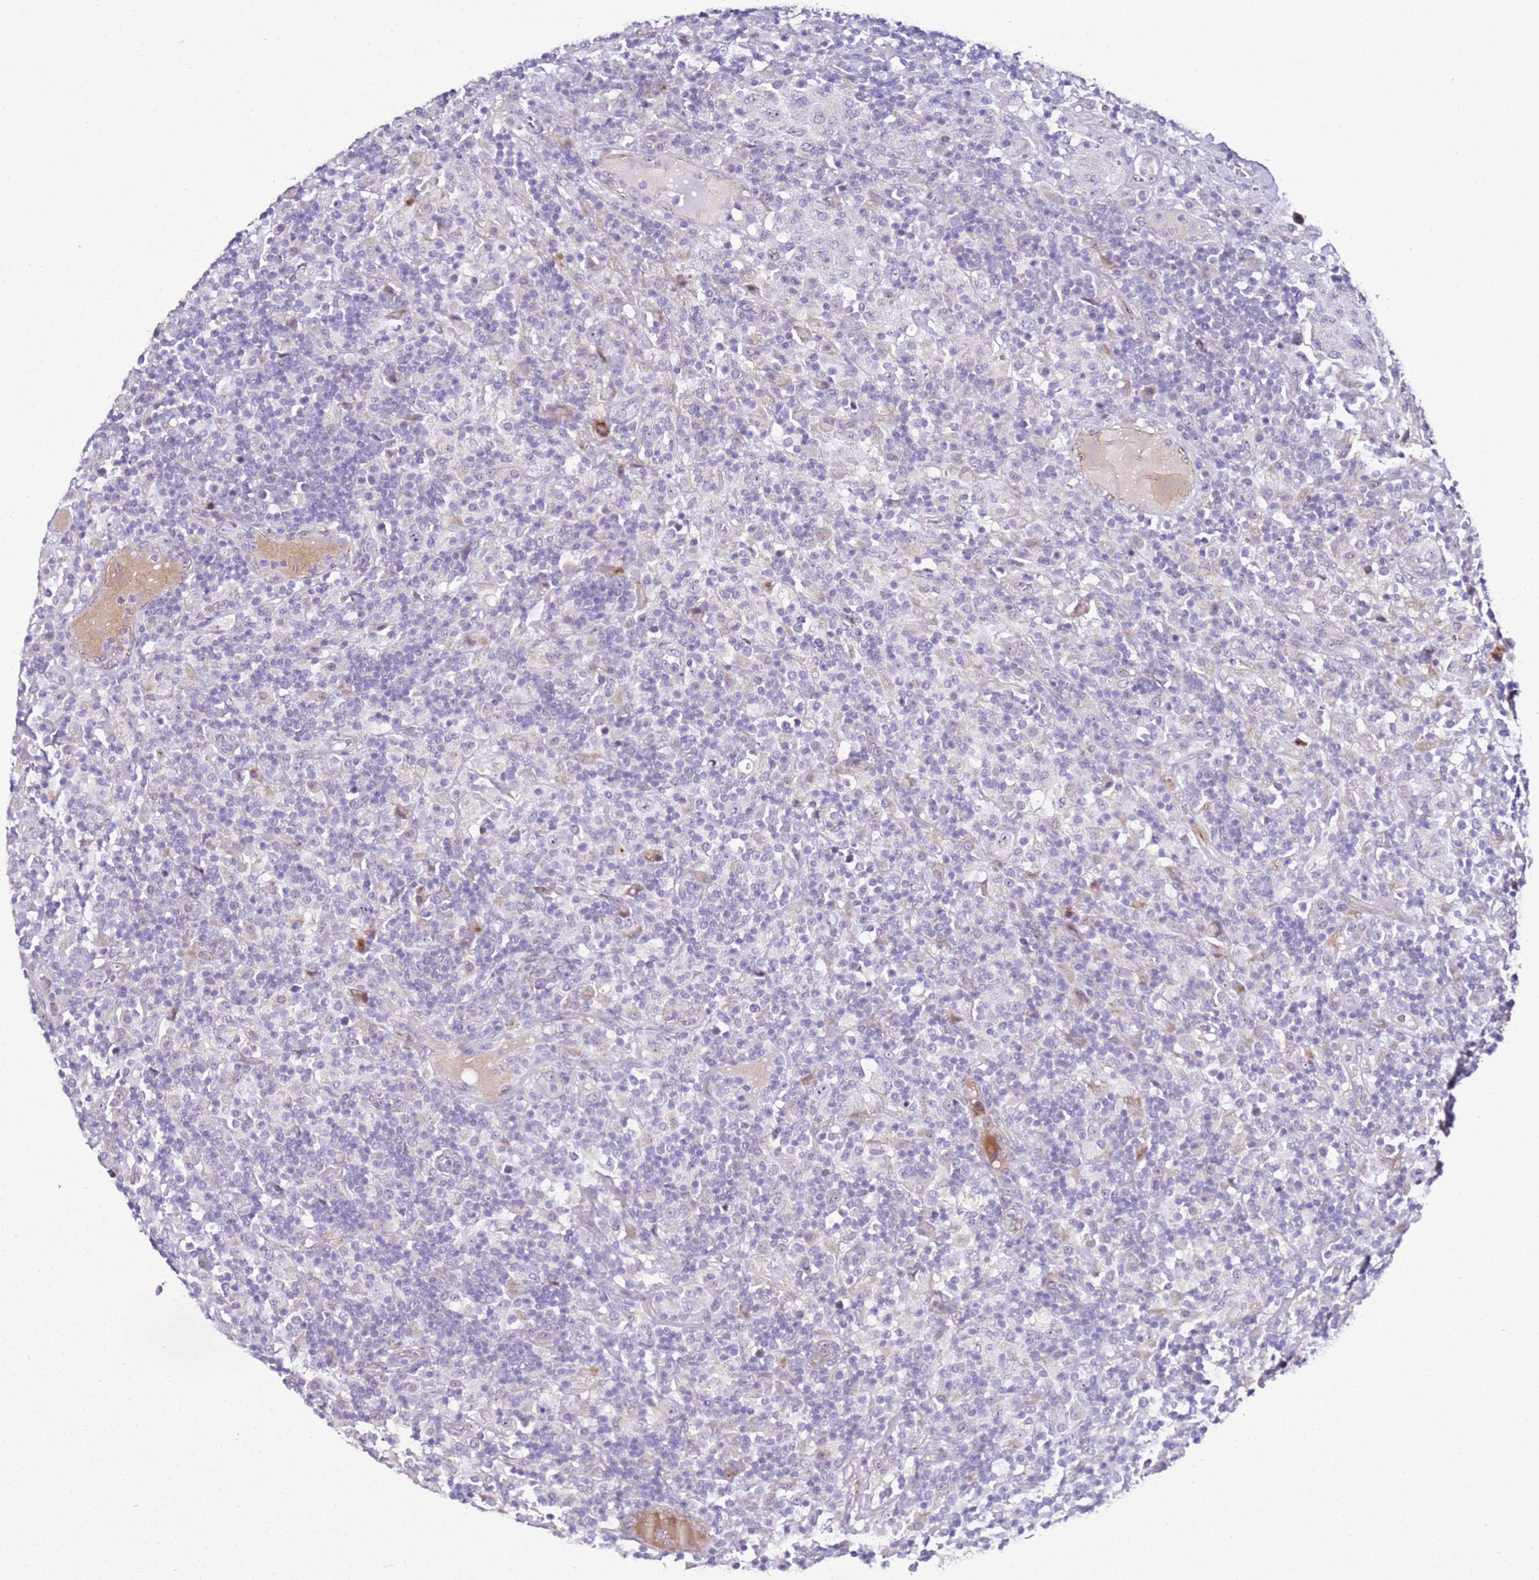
{"staining": {"intensity": "negative", "quantity": "none", "location": "none"}, "tissue": "lymphoma", "cell_type": "Tumor cells", "image_type": "cancer", "snomed": [{"axis": "morphology", "description": "Hodgkin's disease, NOS"}, {"axis": "topography", "description": "Lymph node"}], "caption": "The immunohistochemistry (IHC) image has no significant expression in tumor cells of Hodgkin's disease tissue.", "gene": "HGD", "patient": {"sex": "male", "age": 70}}